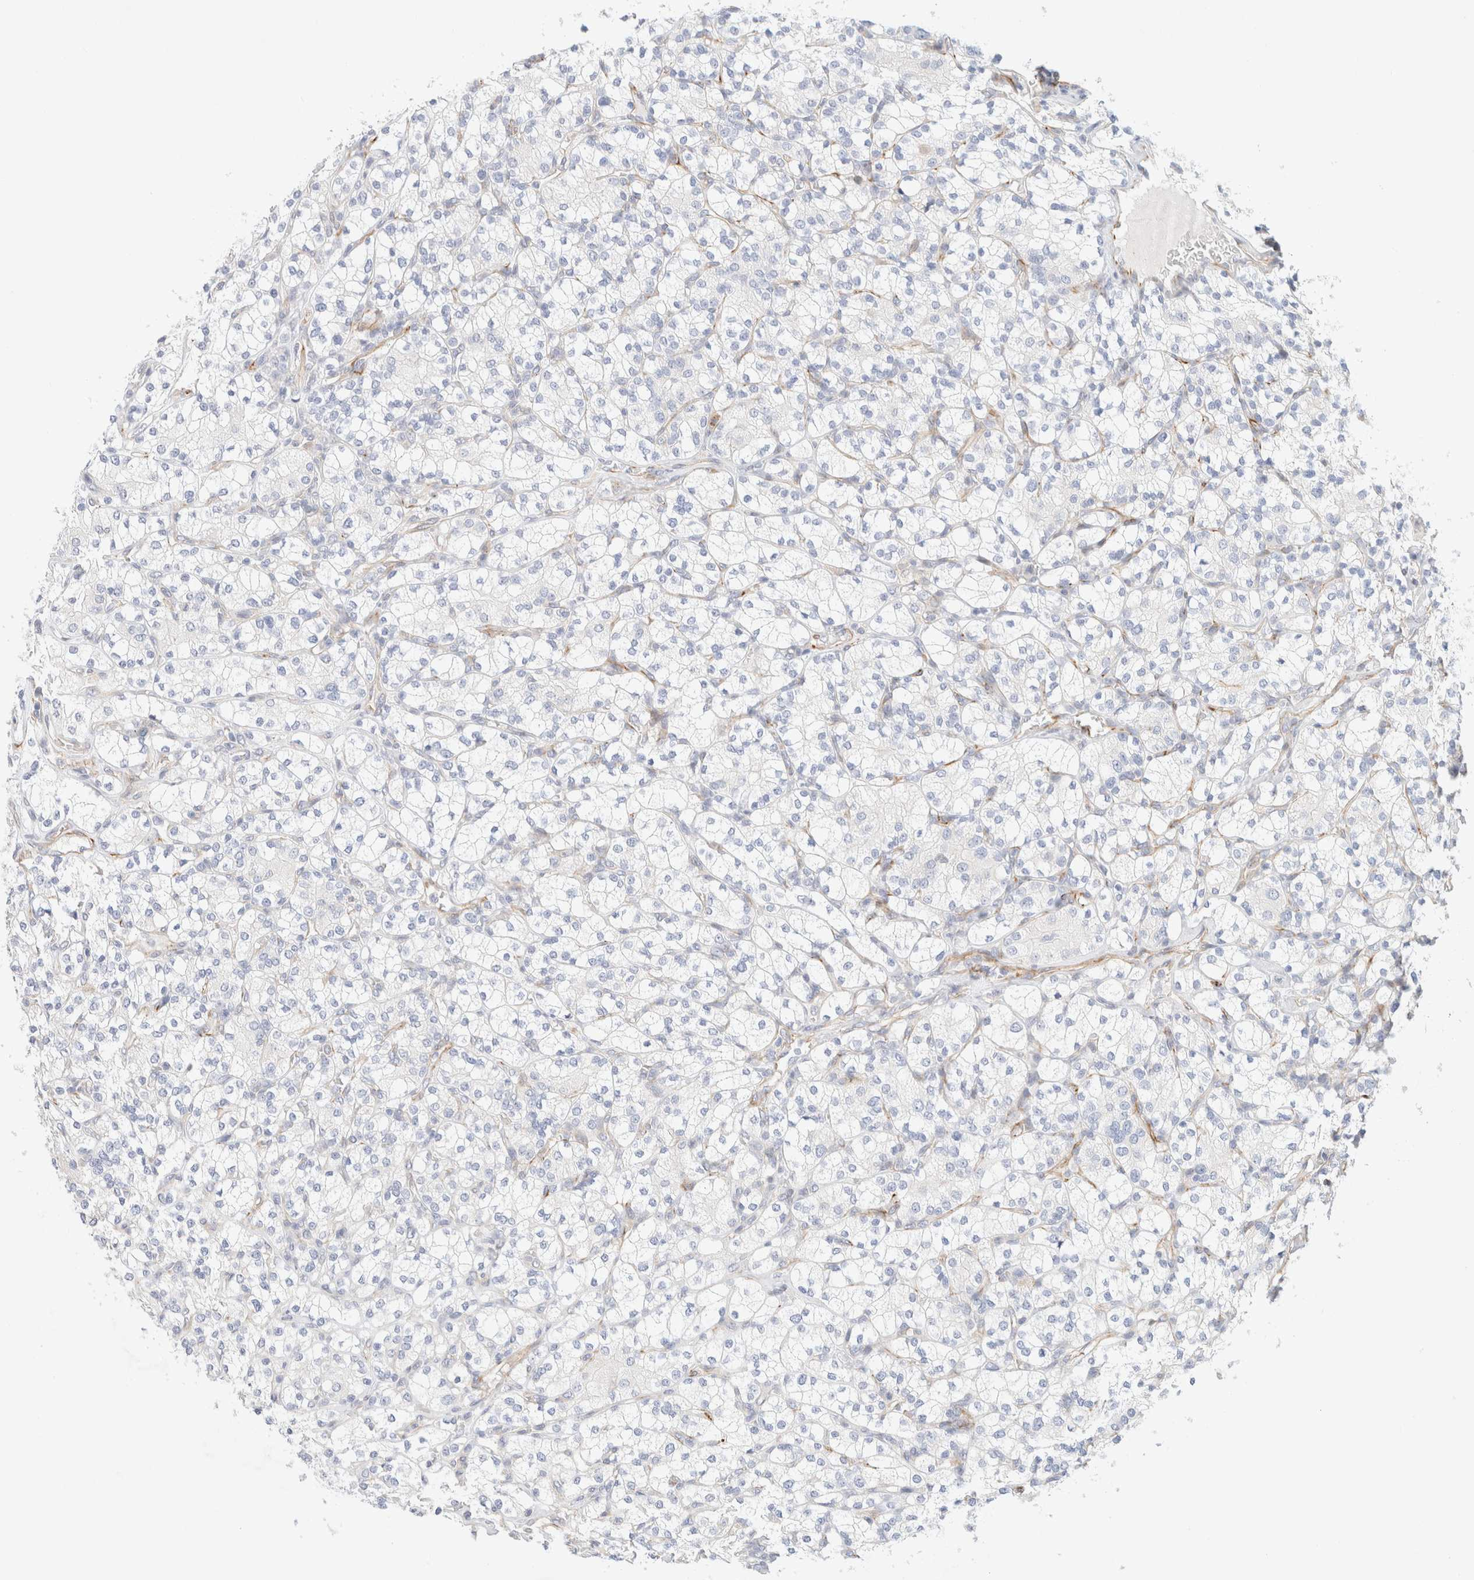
{"staining": {"intensity": "negative", "quantity": "none", "location": "none"}, "tissue": "renal cancer", "cell_type": "Tumor cells", "image_type": "cancer", "snomed": [{"axis": "morphology", "description": "Adenocarcinoma, NOS"}, {"axis": "topography", "description": "Kidney"}], "caption": "This is a histopathology image of immunohistochemistry (IHC) staining of renal cancer (adenocarcinoma), which shows no staining in tumor cells.", "gene": "SLC25A48", "patient": {"sex": "male", "age": 77}}